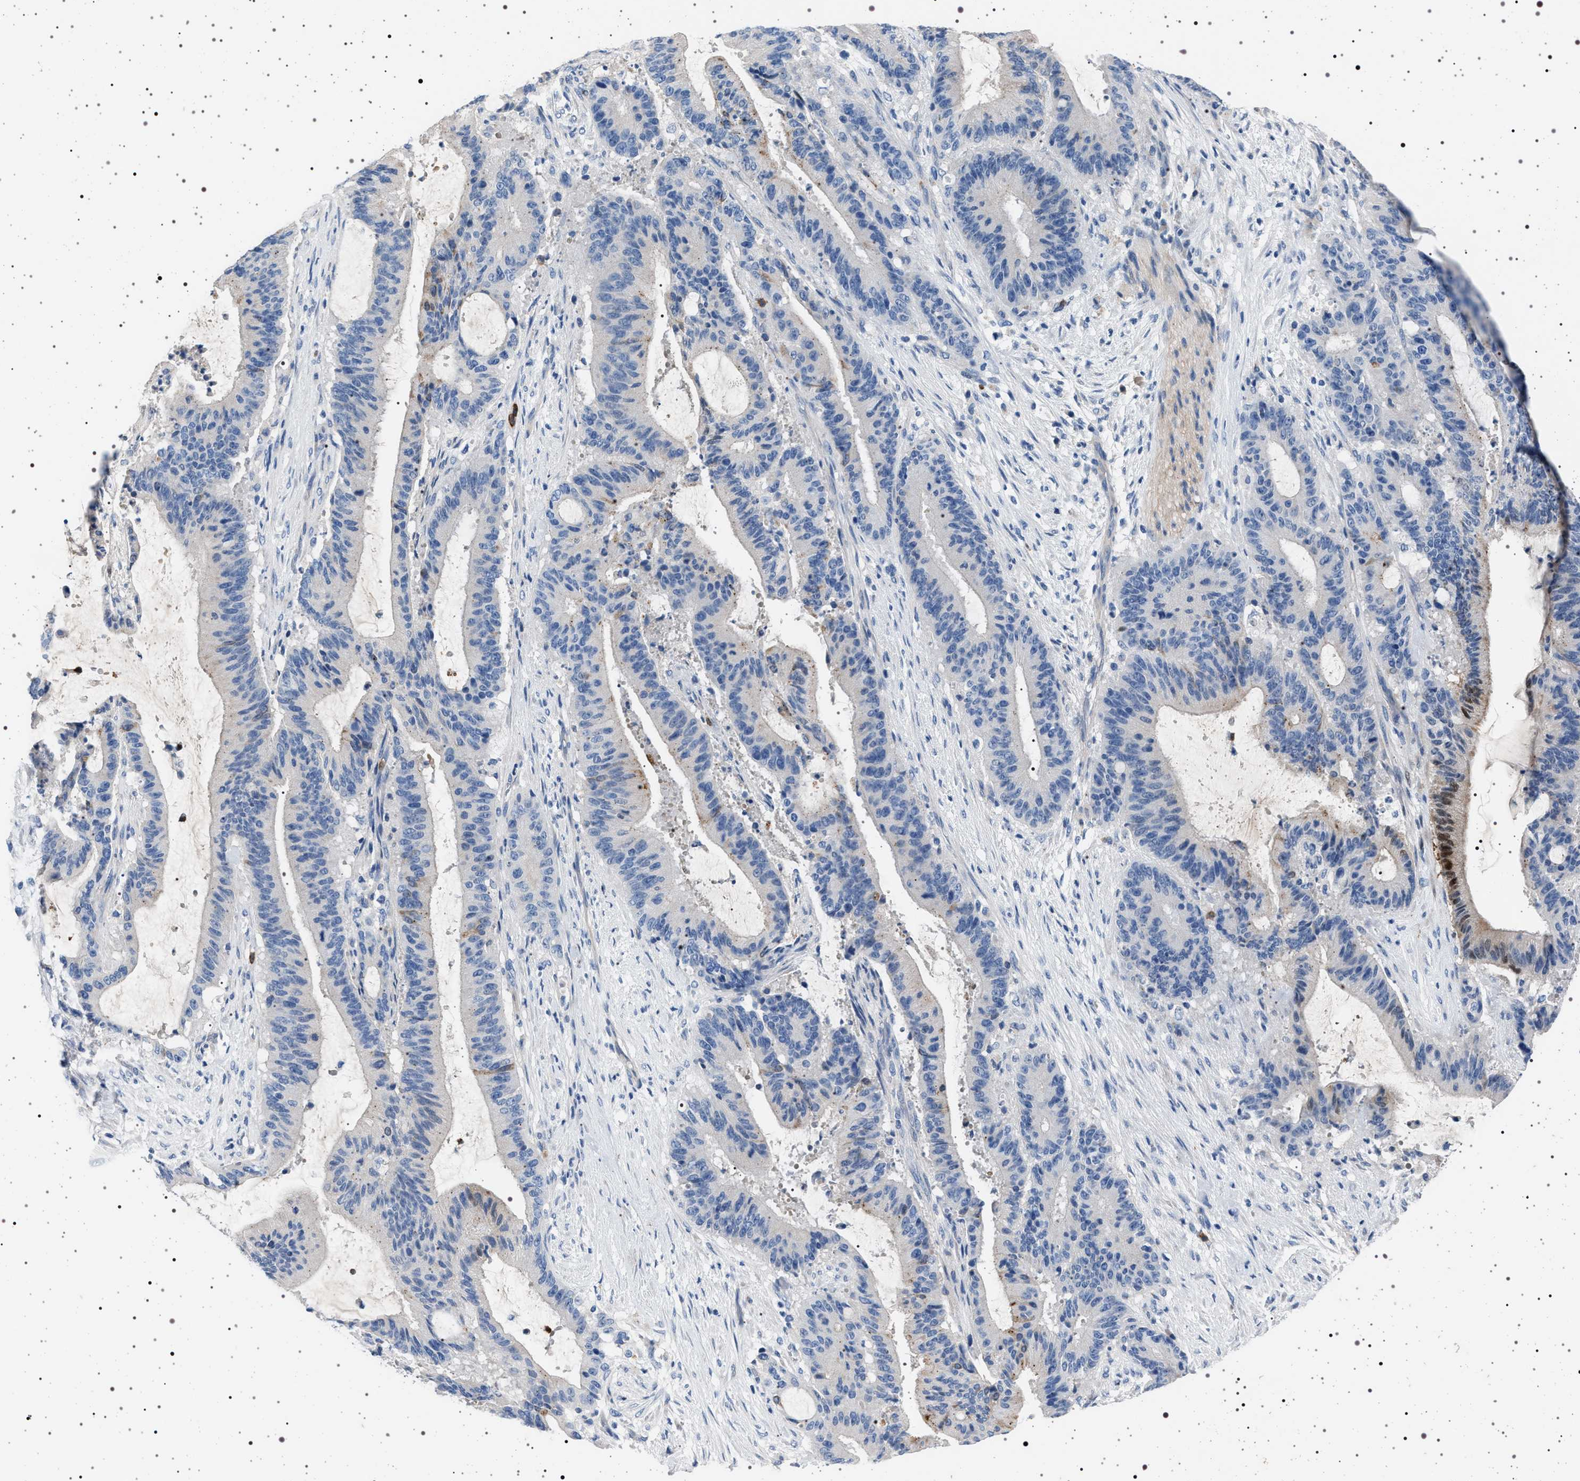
{"staining": {"intensity": "negative", "quantity": "none", "location": "none"}, "tissue": "liver cancer", "cell_type": "Tumor cells", "image_type": "cancer", "snomed": [{"axis": "morphology", "description": "Normal tissue, NOS"}, {"axis": "morphology", "description": "Cholangiocarcinoma"}, {"axis": "topography", "description": "Liver"}, {"axis": "topography", "description": "Peripheral nerve tissue"}], "caption": "Liver cancer (cholangiocarcinoma) was stained to show a protein in brown. There is no significant positivity in tumor cells. The staining was performed using DAB to visualize the protein expression in brown, while the nuclei were stained in blue with hematoxylin (Magnification: 20x).", "gene": "NAT9", "patient": {"sex": "female", "age": 73}}